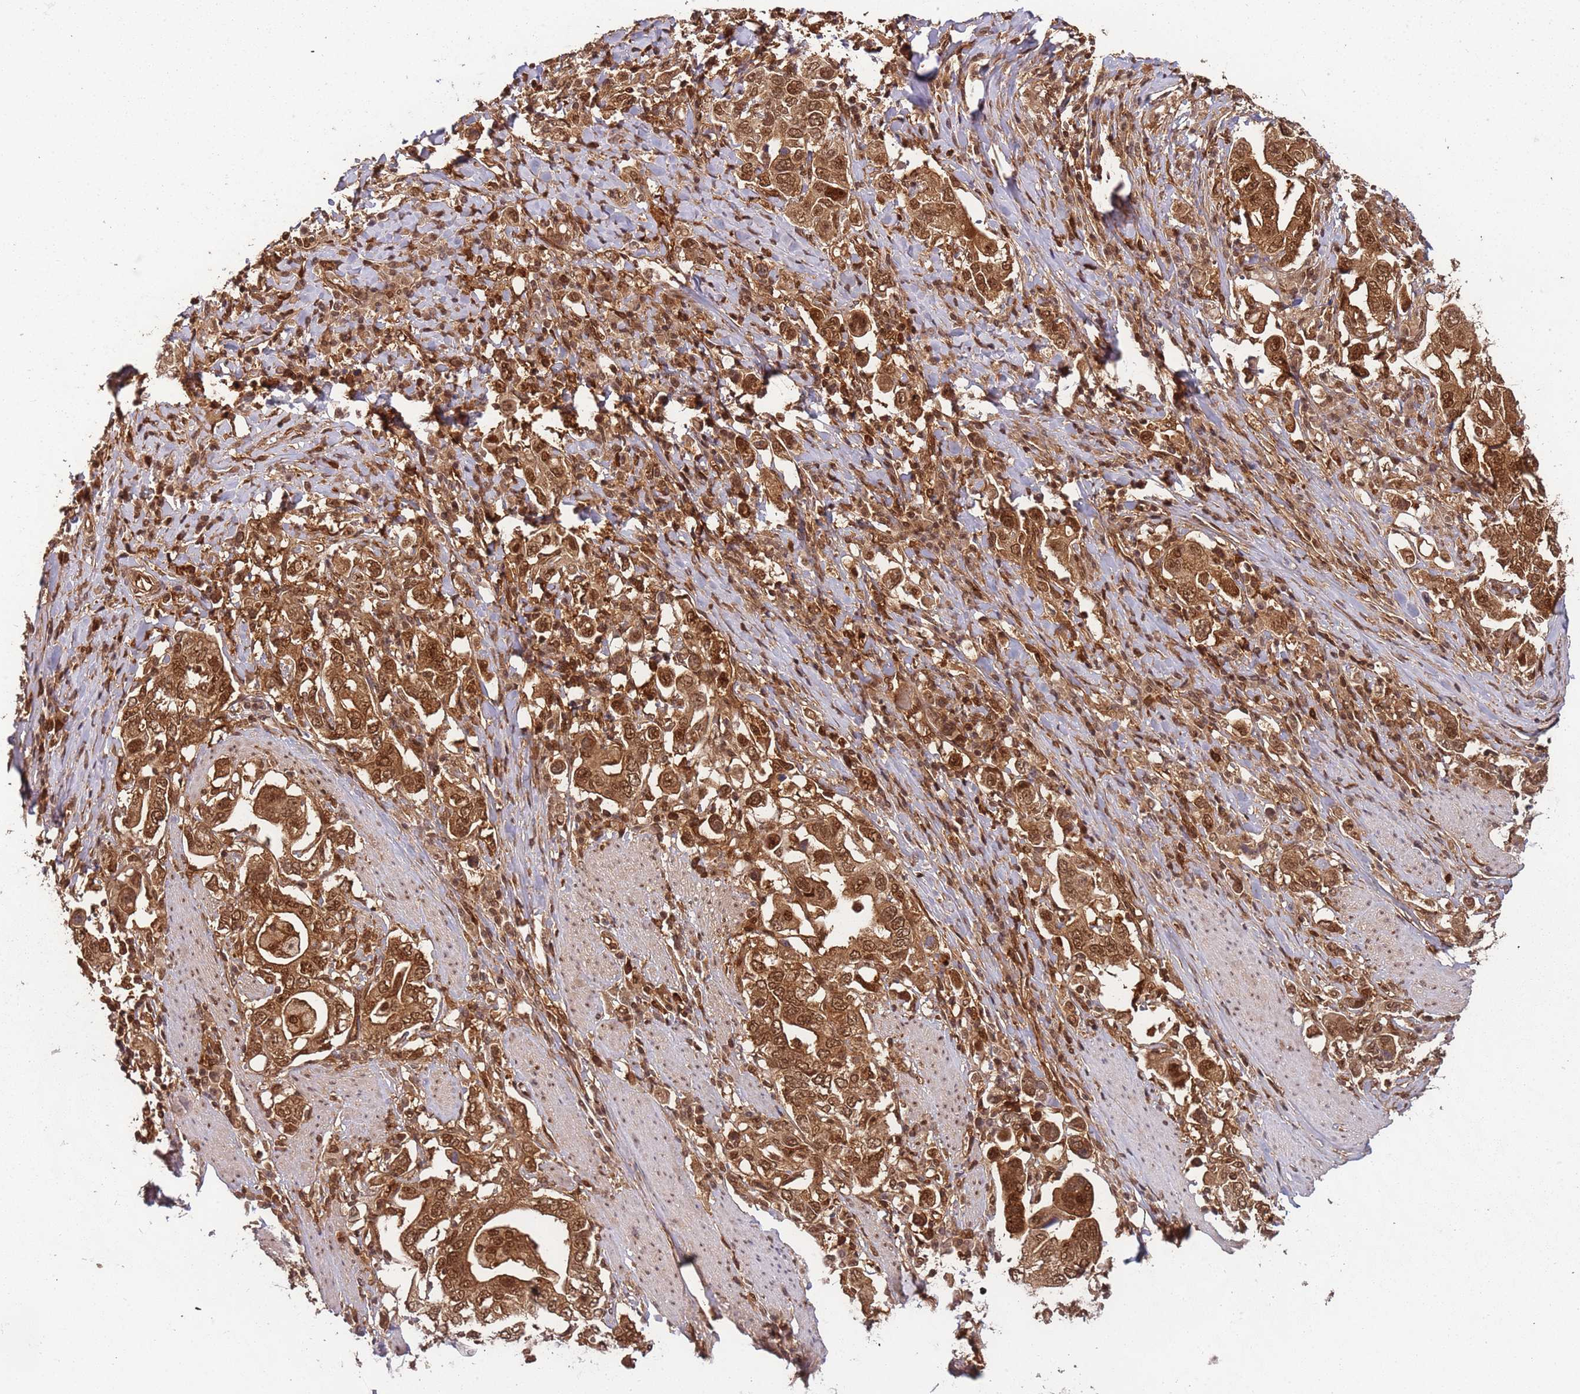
{"staining": {"intensity": "strong", "quantity": ">75%", "location": "cytoplasmic/membranous,nuclear"}, "tissue": "stomach cancer", "cell_type": "Tumor cells", "image_type": "cancer", "snomed": [{"axis": "morphology", "description": "Adenocarcinoma, NOS"}, {"axis": "topography", "description": "Stomach, upper"}, {"axis": "topography", "description": "Stomach"}], "caption": "Immunohistochemistry histopathology image of human adenocarcinoma (stomach) stained for a protein (brown), which demonstrates high levels of strong cytoplasmic/membranous and nuclear expression in approximately >75% of tumor cells.", "gene": "PGLS", "patient": {"sex": "male", "age": 62}}